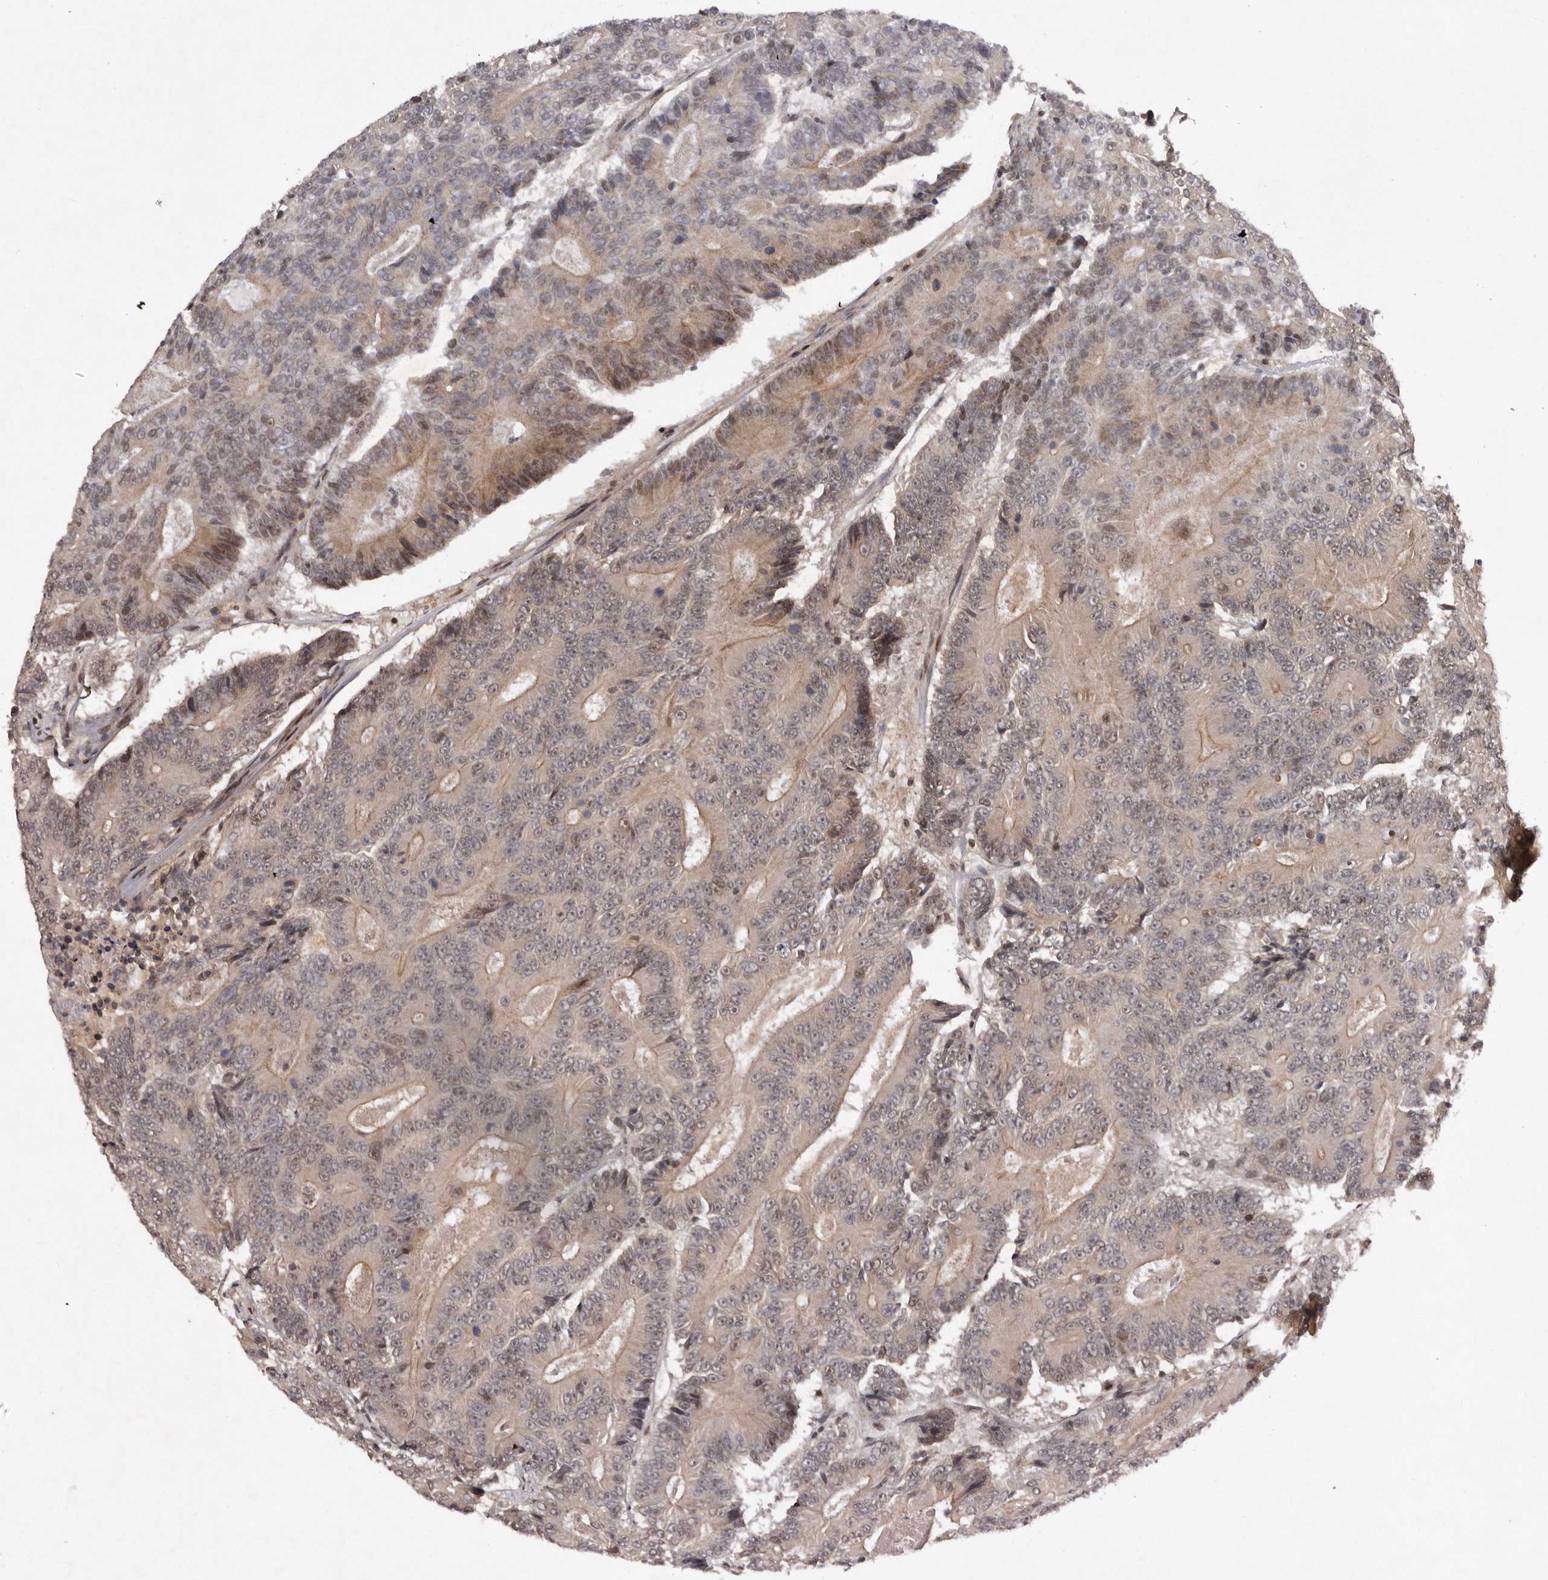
{"staining": {"intensity": "weak", "quantity": ">75%", "location": "cytoplasmic/membranous"}, "tissue": "colorectal cancer", "cell_type": "Tumor cells", "image_type": "cancer", "snomed": [{"axis": "morphology", "description": "Adenocarcinoma, NOS"}, {"axis": "topography", "description": "Colon"}], "caption": "This micrograph exhibits colorectal cancer stained with immunohistochemistry to label a protein in brown. The cytoplasmic/membranous of tumor cells show weak positivity for the protein. Nuclei are counter-stained blue.", "gene": "ABL1", "patient": {"sex": "male", "age": 83}}